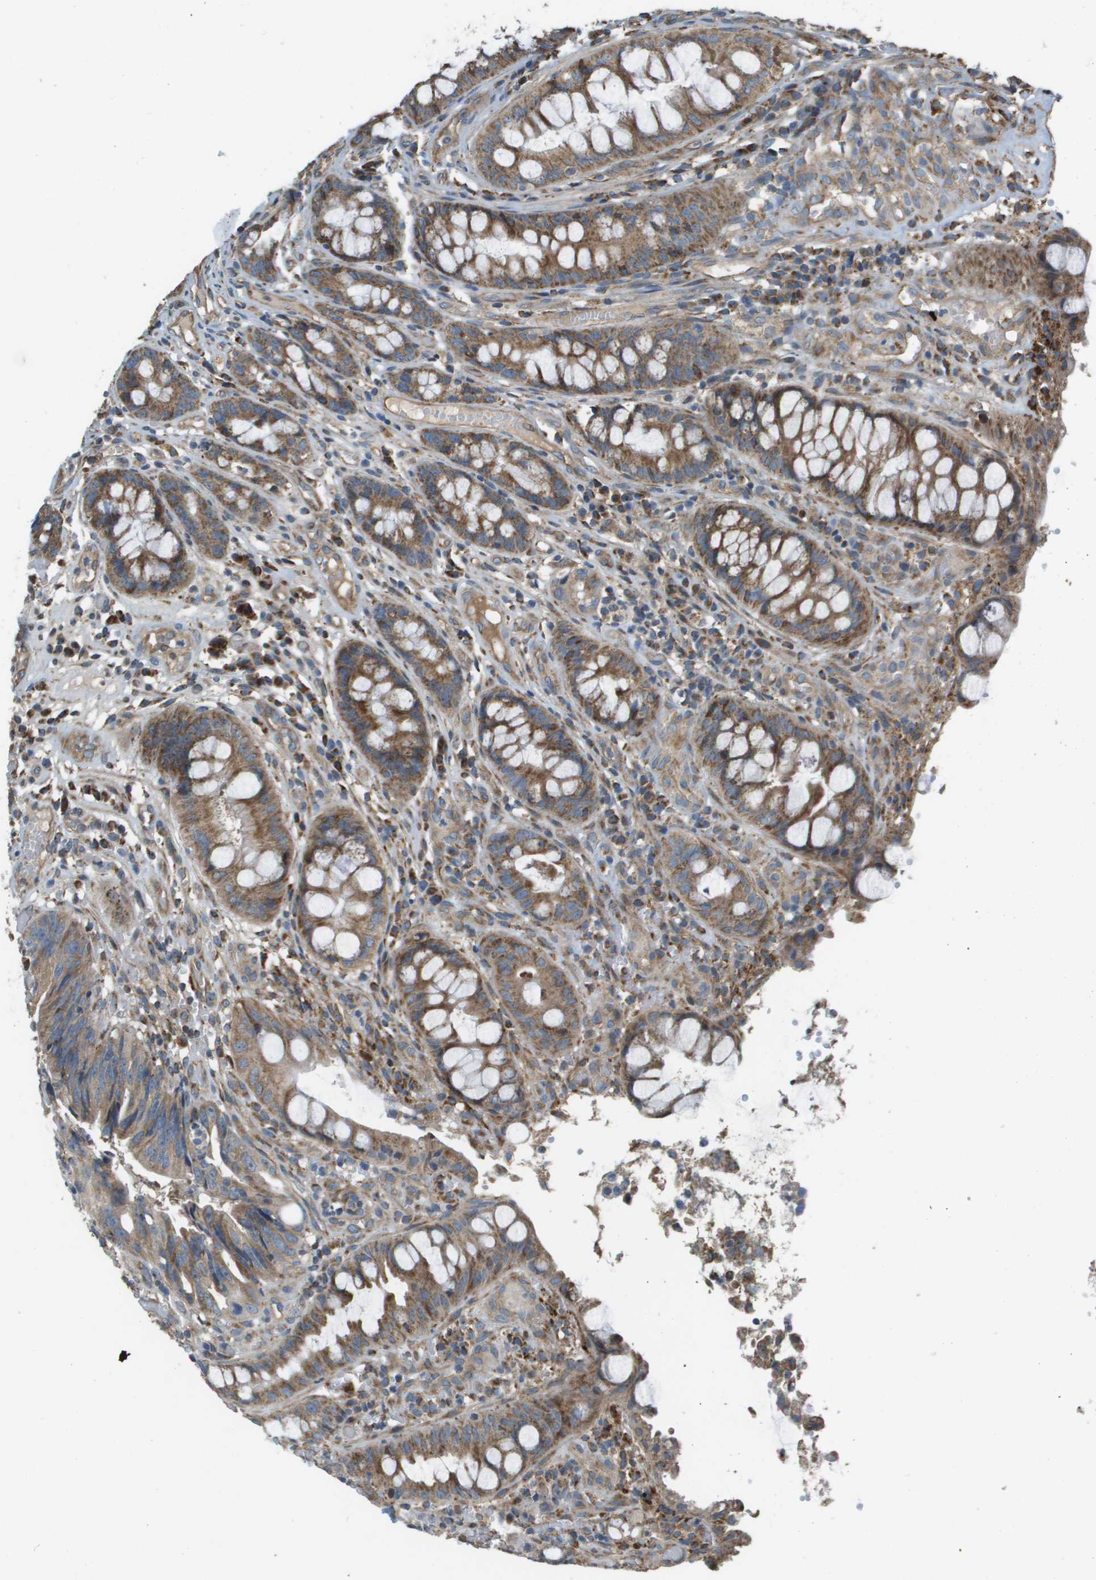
{"staining": {"intensity": "moderate", "quantity": ">75%", "location": "cytoplasmic/membranous"}, "tissue": "colorectal cancer", "cell_type": "Tumor cells", "image_type": "cancer", "snomed": [{"axis": "morphology", "description": "Adenocarcinoma, NOS"}, {"axis": "topography", "description": "Colon"}], "caption": "Colorectal cancer stained with a brown dye reveals moderate cytoplasmic/membranous positive staining in approximately >75% of tumor cells.", "gene": "NRK", "patient": {"sex": "female", "age": 57}}